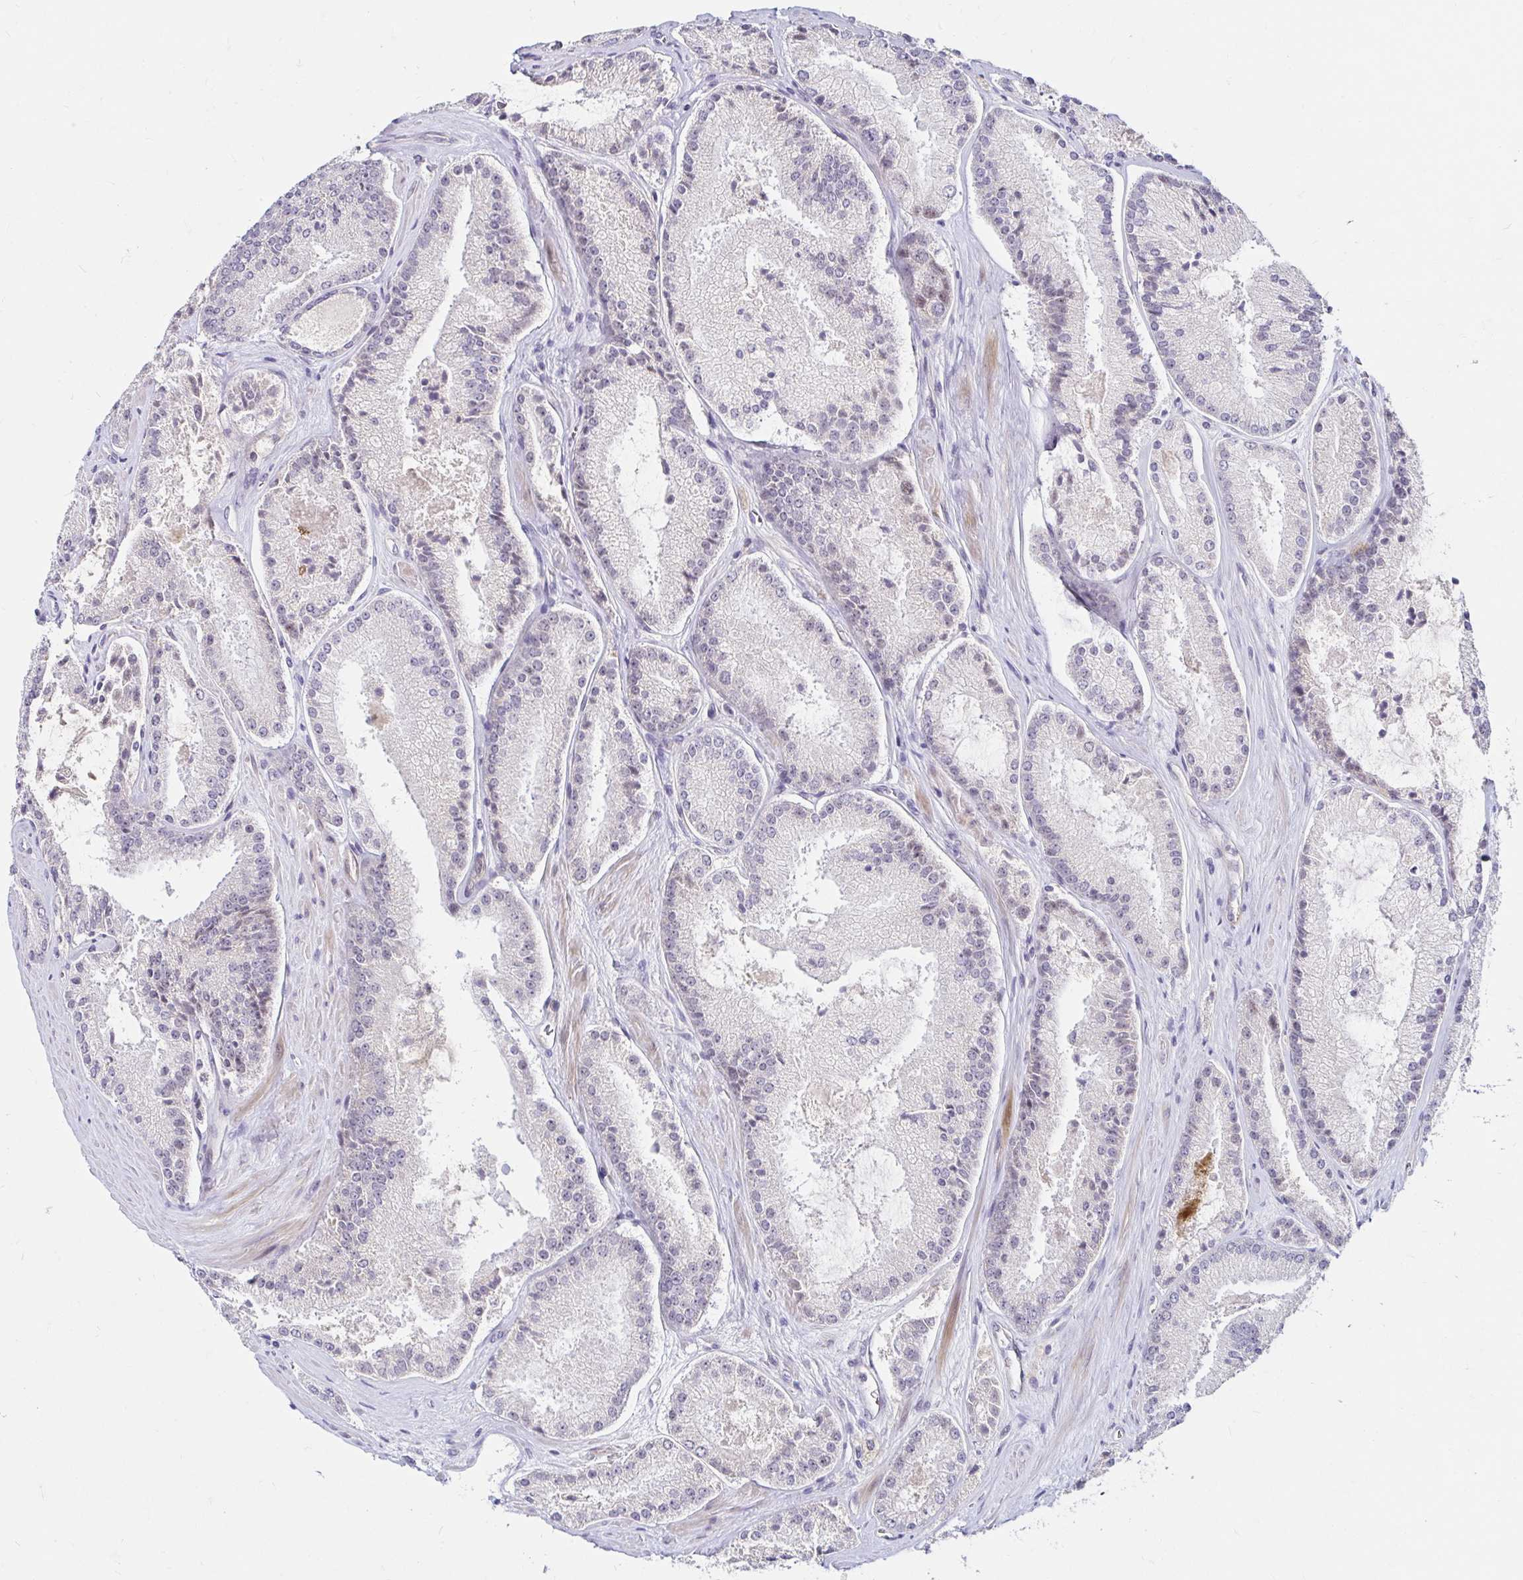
{"staining": {"intensity": "negative", "quantity": "none", "location": "none"}, "tissue": "prostate cancer", "cell_type": "Tumor cells", "image_type": "cancer", "snomed": [{"axis": "morphology", "description": "Adenocarcinoma, High grade"}, {"axis": "topography", "description": "Prostate"}], "caption": "Tumor cells are negative for brown protein staining in prostate cancer (adenocarcinoma (high-grade)).", "gene": "GUCY1A1", "patient": {"sex": "male", "age": 73}}